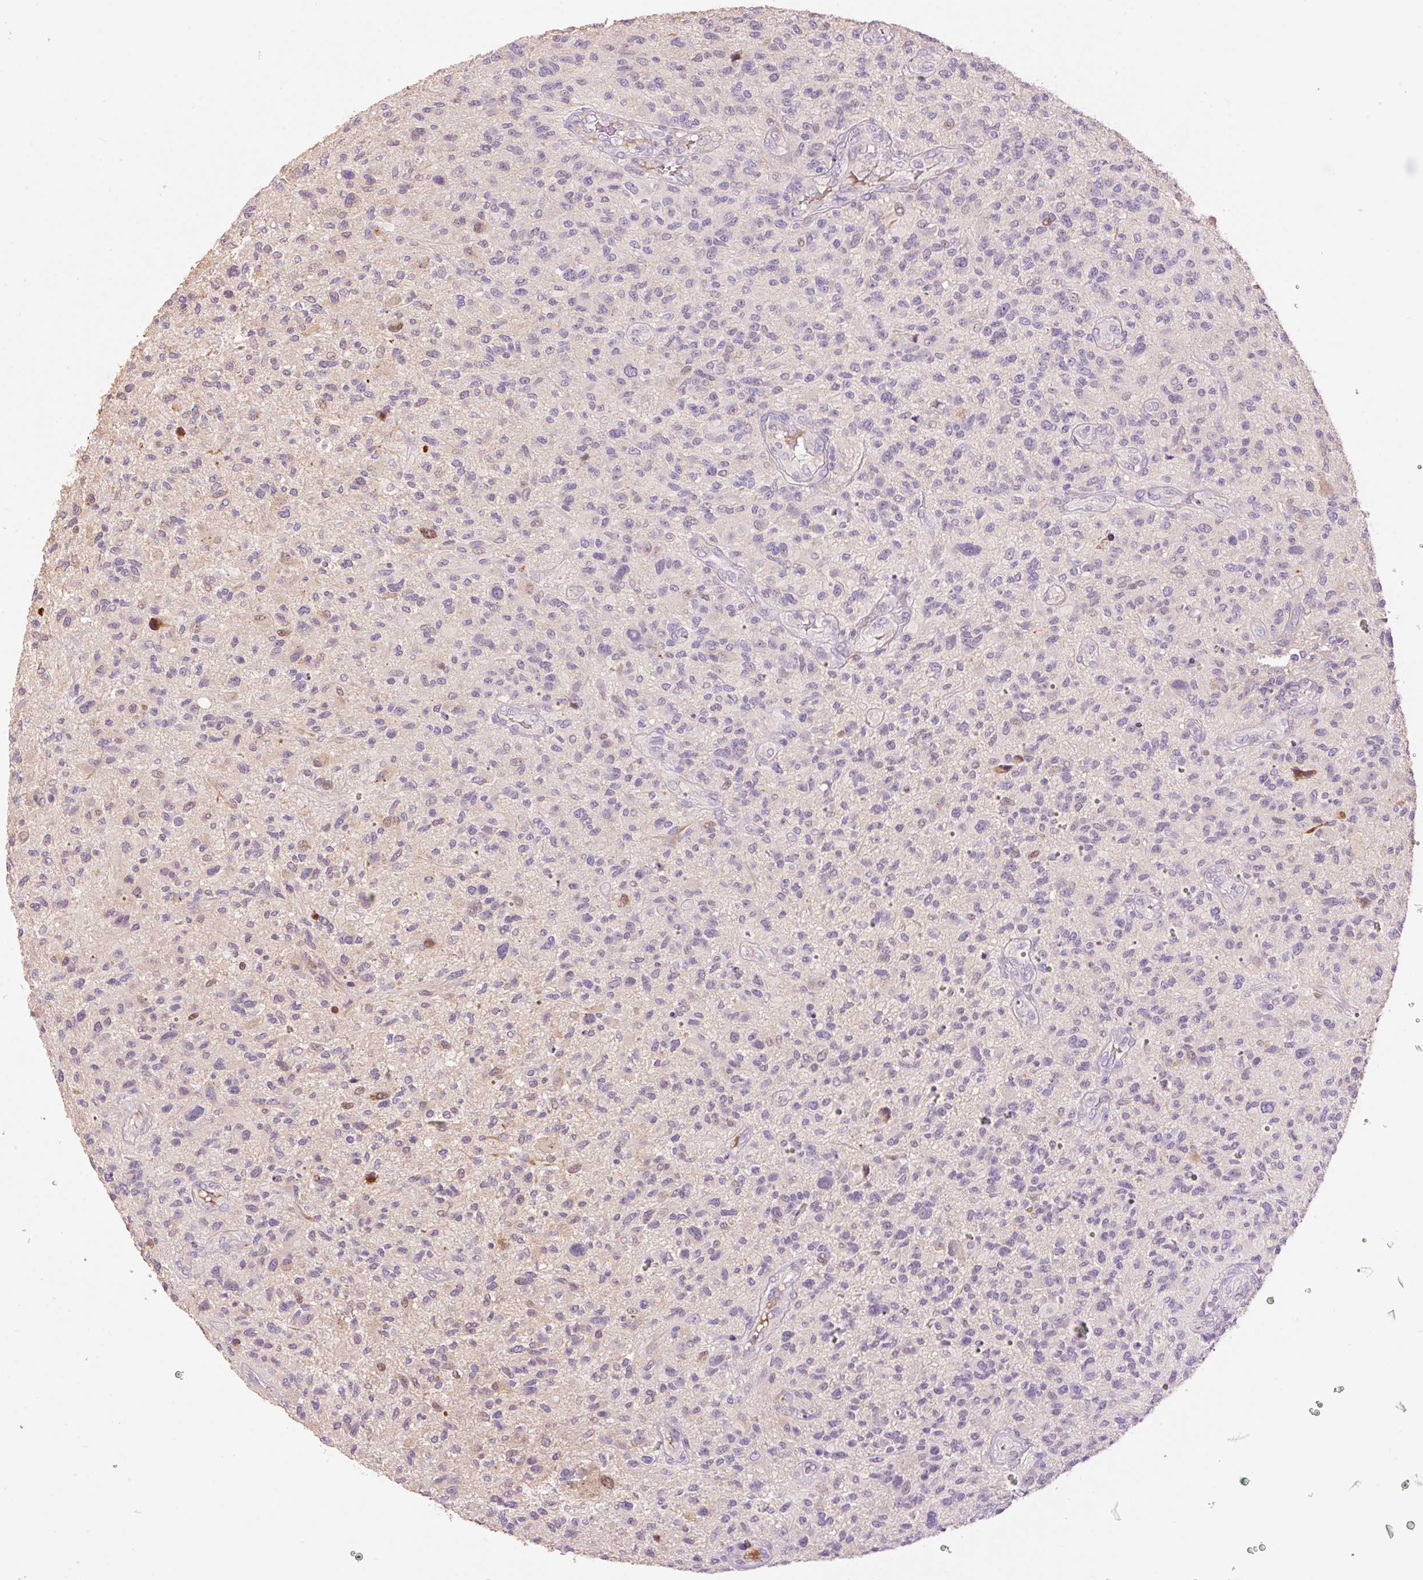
{"staining": {"intensity": "negative", "quantity": "none", "location": "none"}, "tissue": "glioma", "cell_type": "Tumor cells", "image_type": "cancer", "snomed": [{"axis": "morphology", "description": "Glioma, malignant, High grade"}, {"axis": "topography", "description": "Brain"}], "caption": "Tumor cells are negative for brown protein staining in malignant glioma (high-grade).", "gene": "CMTM8", "patient": {"sex": "male", "age": 47}}